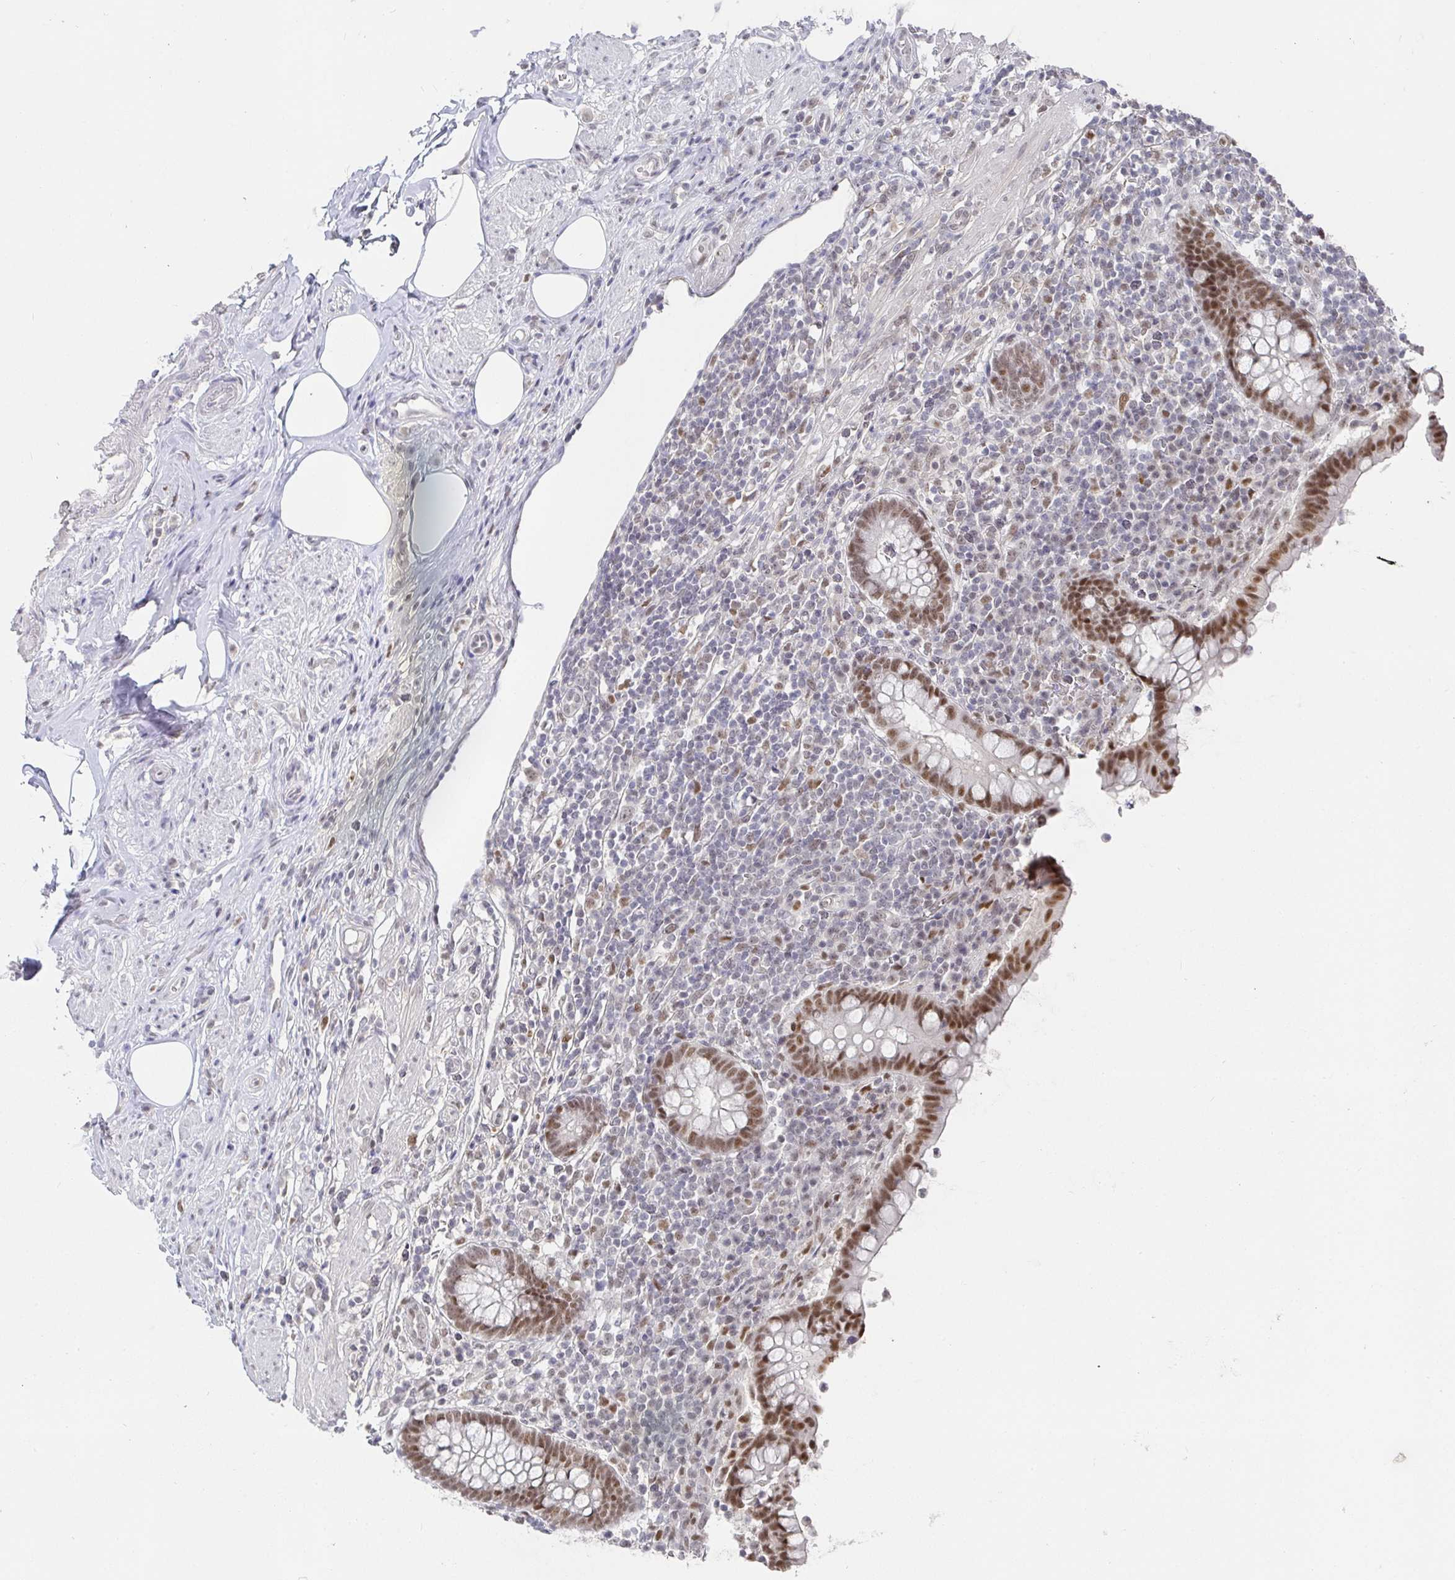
{"staining": {"intensity": "moderate", "quantity": ">75%", "location": "nuclear"}, "tissue": "appendix", "cell_type": "Glandular cells", "image_type": "normal", "snomed": [{"axis": "morphology", "description": "Normal tissue, NOS"}, {"axis": "topography", "description": "Appendix"}], "caption": "An IHC image of unremarkable tissue is shown. Protein staining in brown highlights moderate nuclear positivity in appendix within glandular cells.", "gene": "RCOR1", "patient": {"sex": "female", "age": 56}}